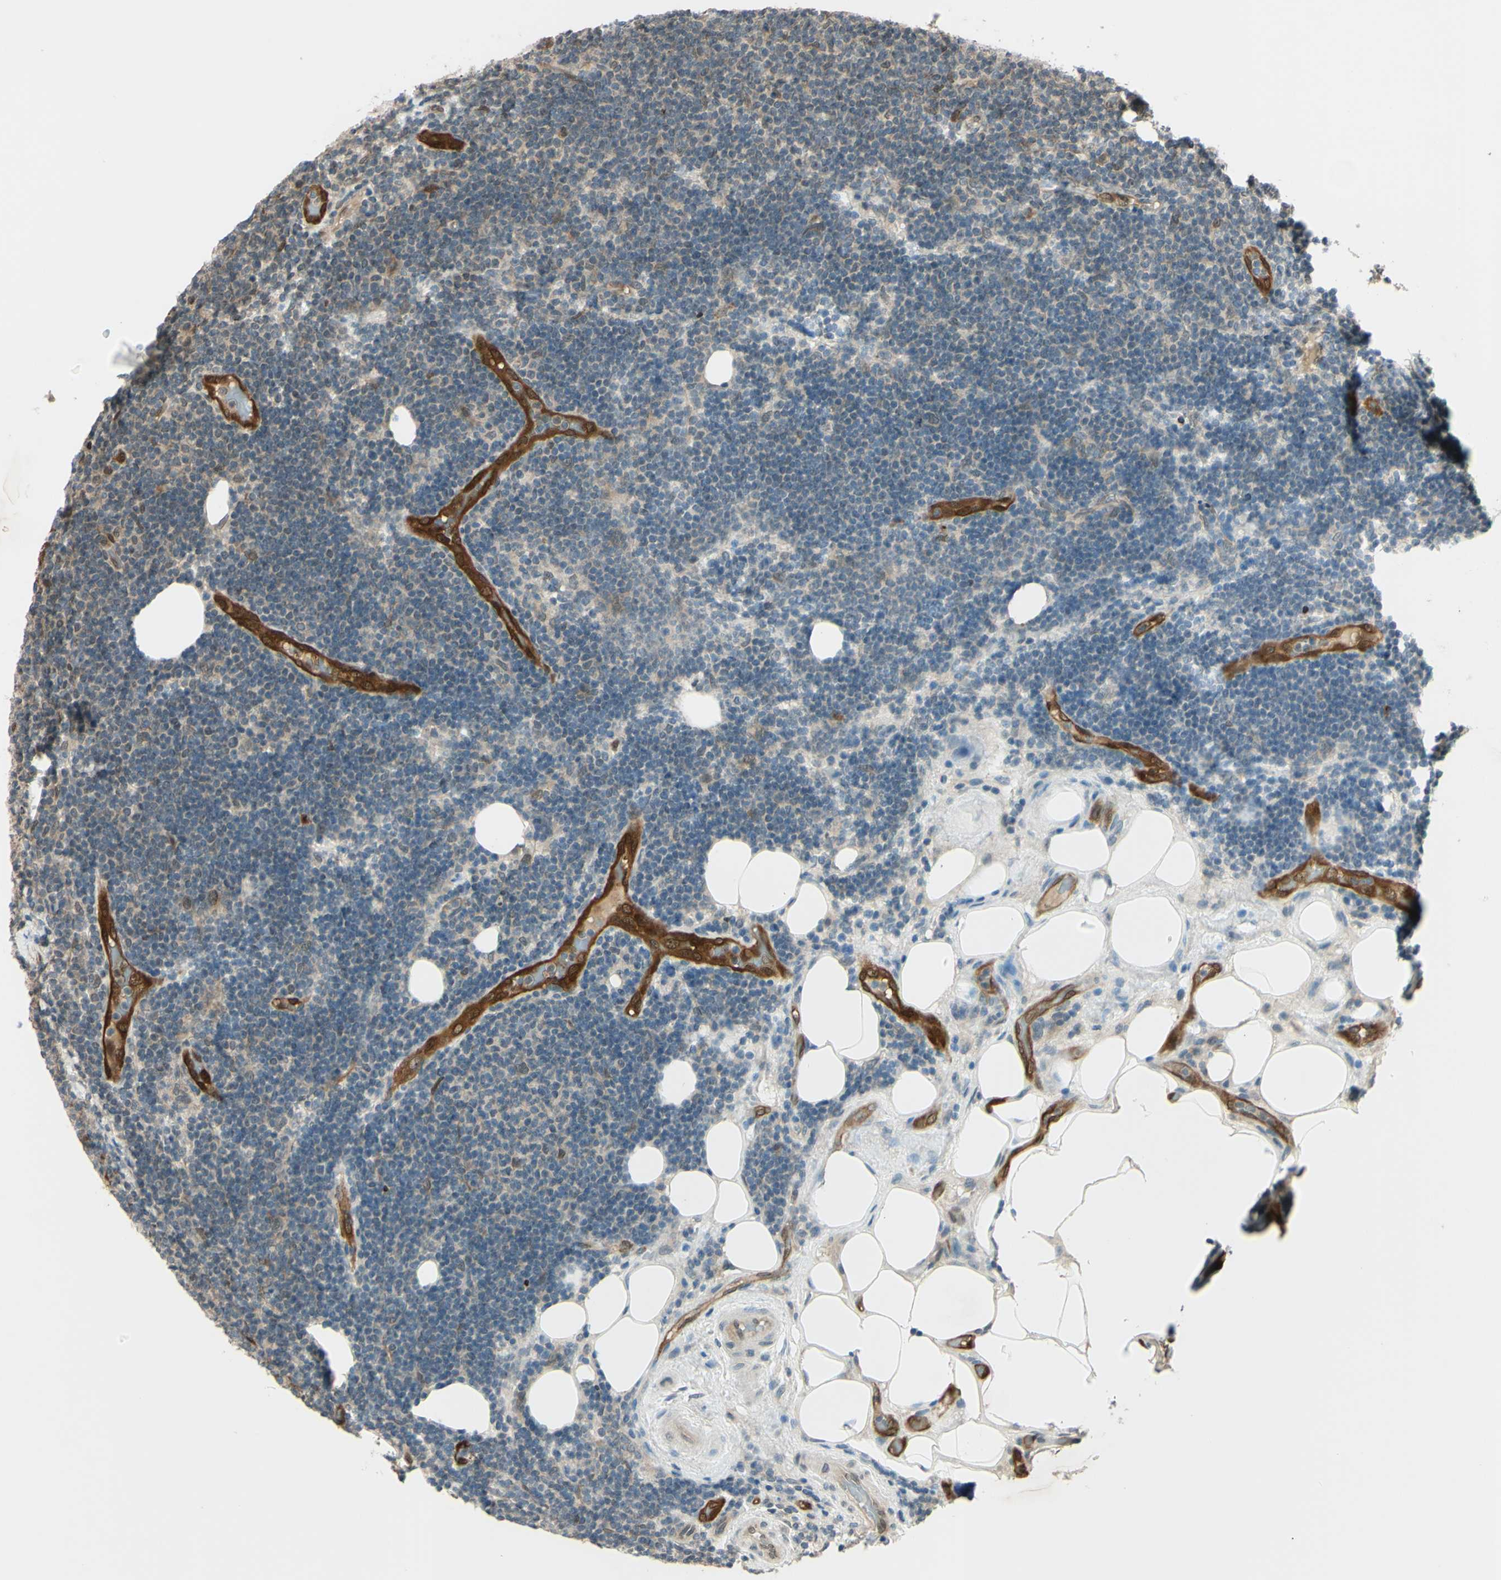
{"staining": {"intensity": "weak", "quantity": "<25%", "location": "cytoplasmic/membranous"}, "tissue": "lymphoma", "cell_type": "Tumor cells", "image_type": "cancer", "snomed": [{"axis": "morphology", "description": "Malignant lymphoma, non-Hodgkin's type, Low grade"}, {"axis": "topography", "description": "Lymph node"}], "caption": "Immunohistochemical staining of human malignant lymphoma, non-Hodgkin's type (low-grade) displays no significant expression in tumor cells.", "gene": "MLF2", "patient": {"sex": "male", "age": 83}}